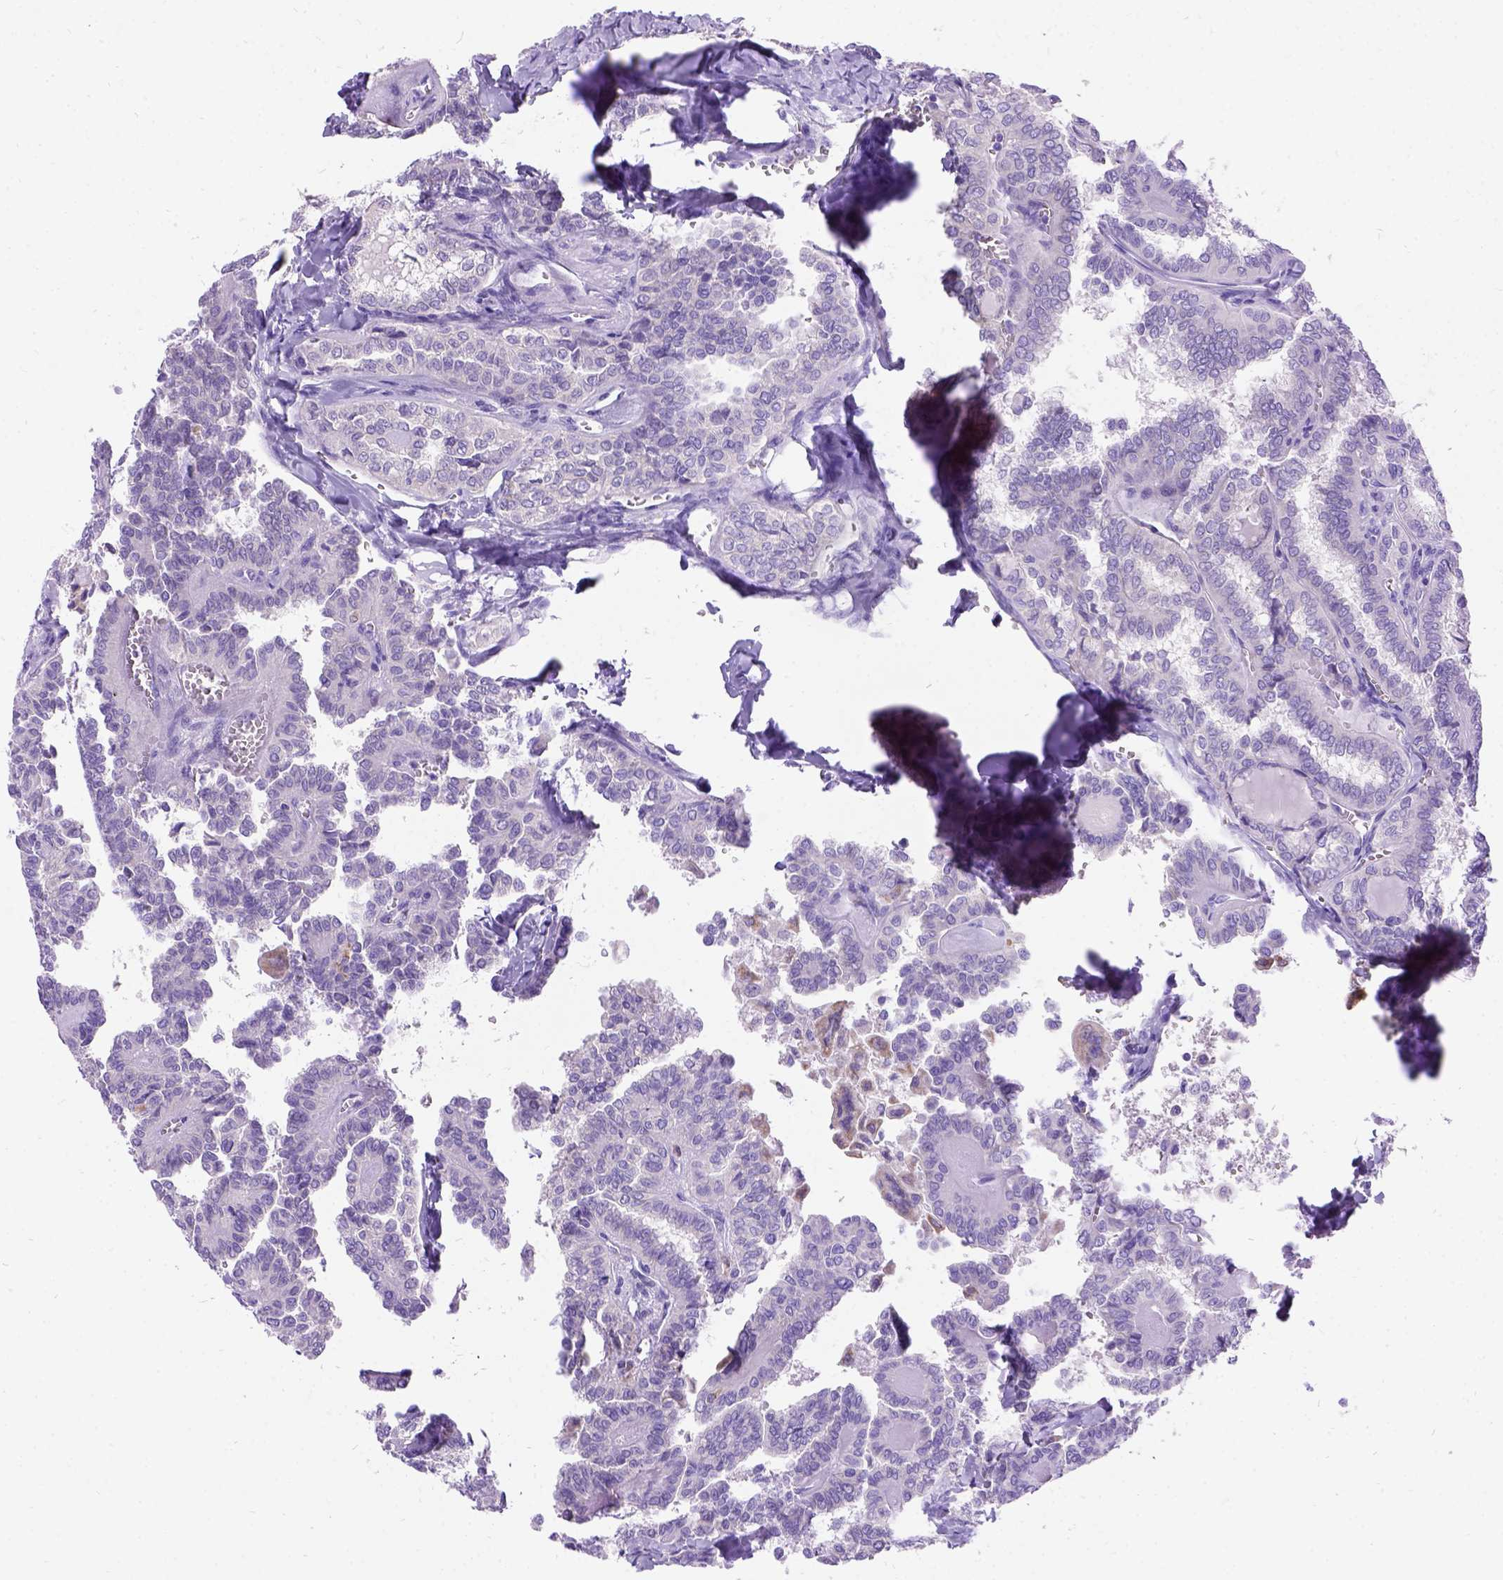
{"staining": {"intensity": "negative", "quantity": "none", "location": "none"}, "tissue": "thyroid cancer", "cell_type": "Tumor cells", "image_type": "cancer", "snomed": [{"axis": "morphology", "description": "Papillary adenocarcinoma, NOS"}, {"axis": "topography", "description": "Thyroid gland"}], "caption": "Photomicrograph shows no protein expression in tumor cells of thyroid papillary adenocarcinoma tissue.", "gene": "CFAP54", "patient": {"sex": "female", "age": 41}}